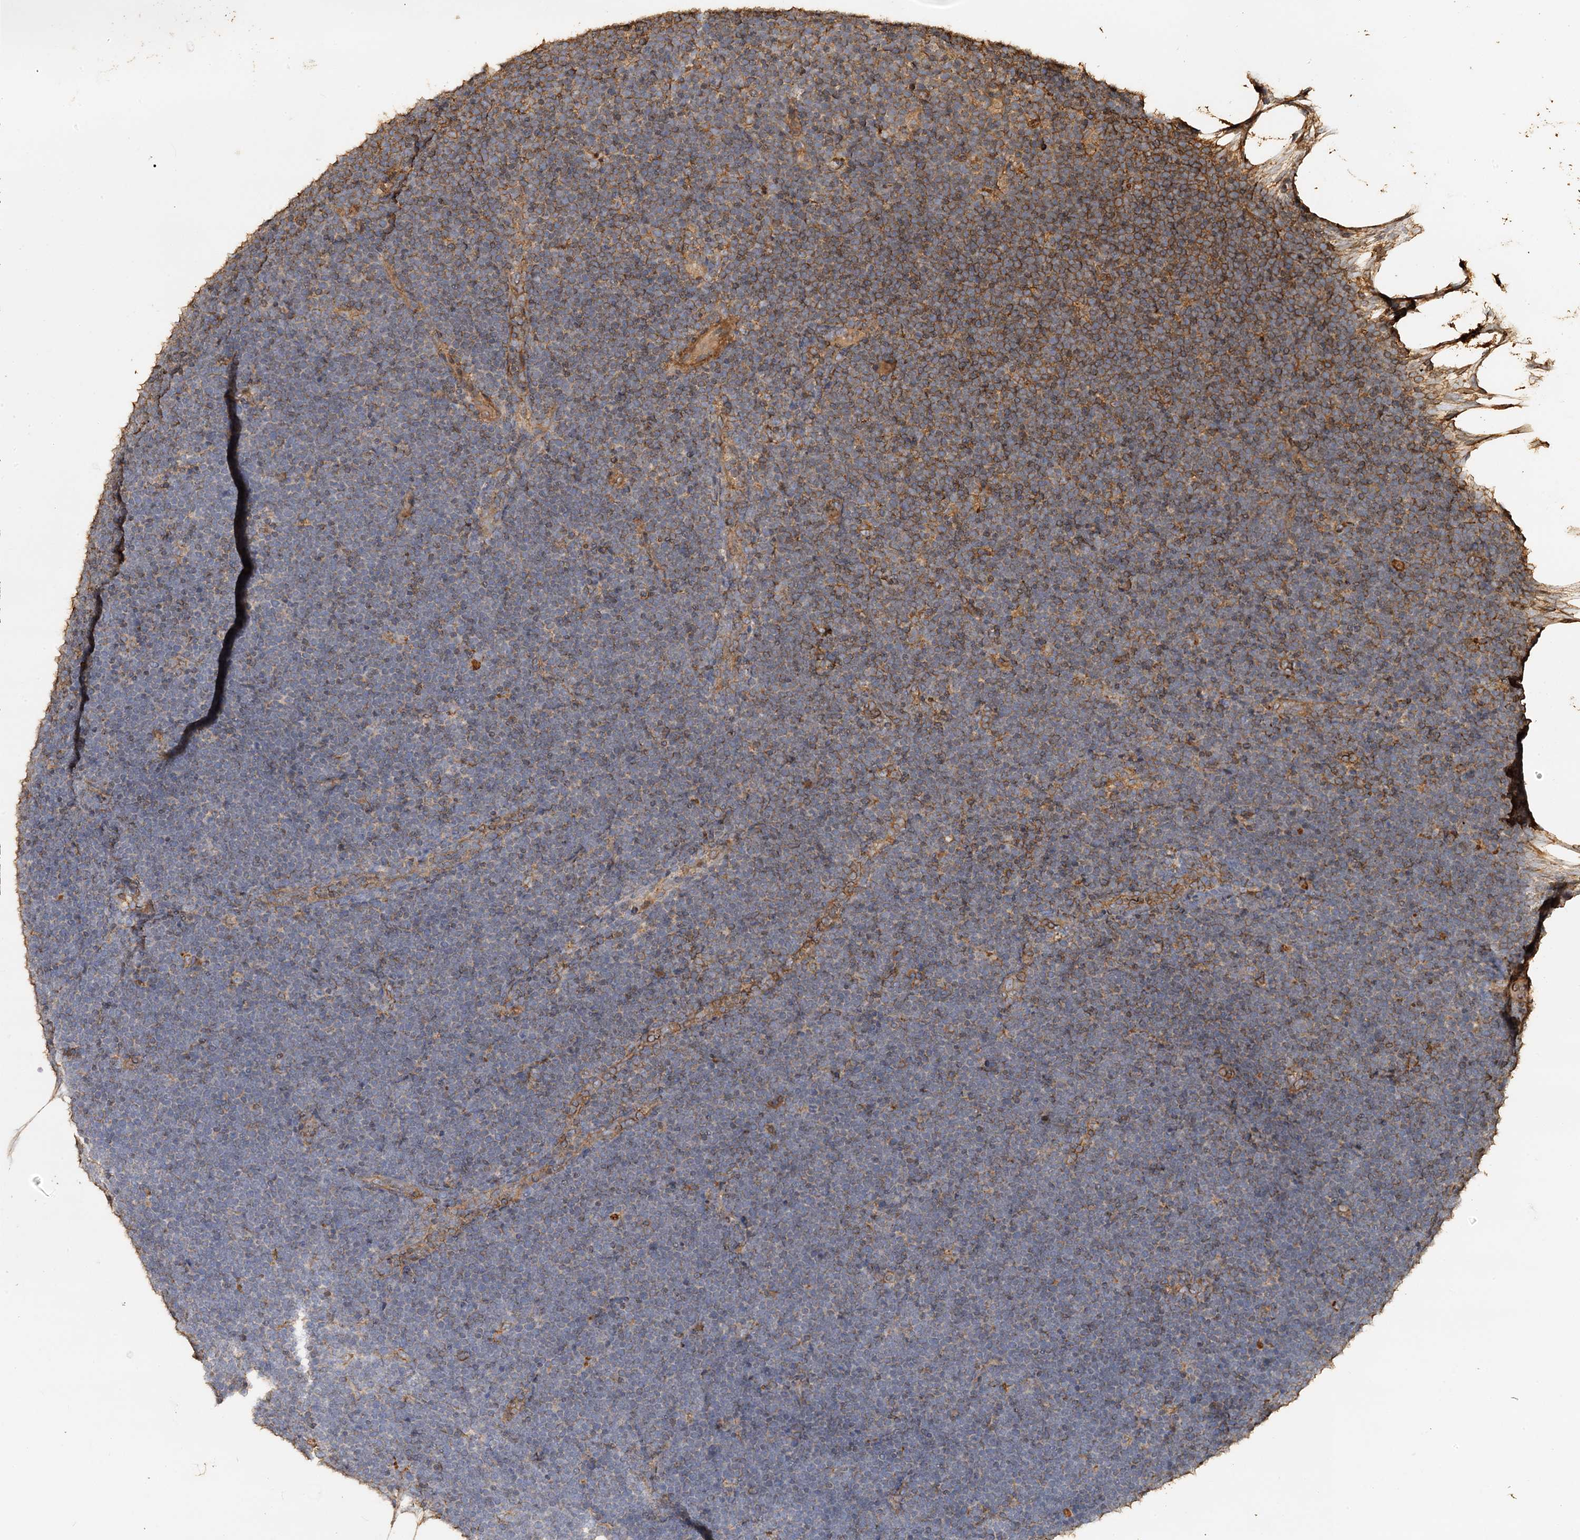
{"staining": {"intensity": "moderate", "quantity": "<25%", "location": "cytoplasmic/membranous"}, "tissue": "lymphoma", "cell_type": "Tumor cells", "image_type": "cancer", "snomed": [{"axis": "morphology", "description": "Malignant lymphoma, non-Hodgkin's type, High grade"}, {"axis": "topography", "description": "Lymph node"}], "caption": "IHC staining of malignant lymphoma, non-Hodgkin's type (high-grade), which displays low levels of moderate cytoplasmic/membranous positivity in approximately <25% of tumor cells indicating moderate cytoplasmic/membranous protein positivity. The staining was performed using DAB (3,3'-diaminobenzidine) (brown) for protein detection and nuclei were counterstained in hematoxylin (blue).", "gene": "PIK3C2A", "patient": {"sex": "male", "age": 13}}